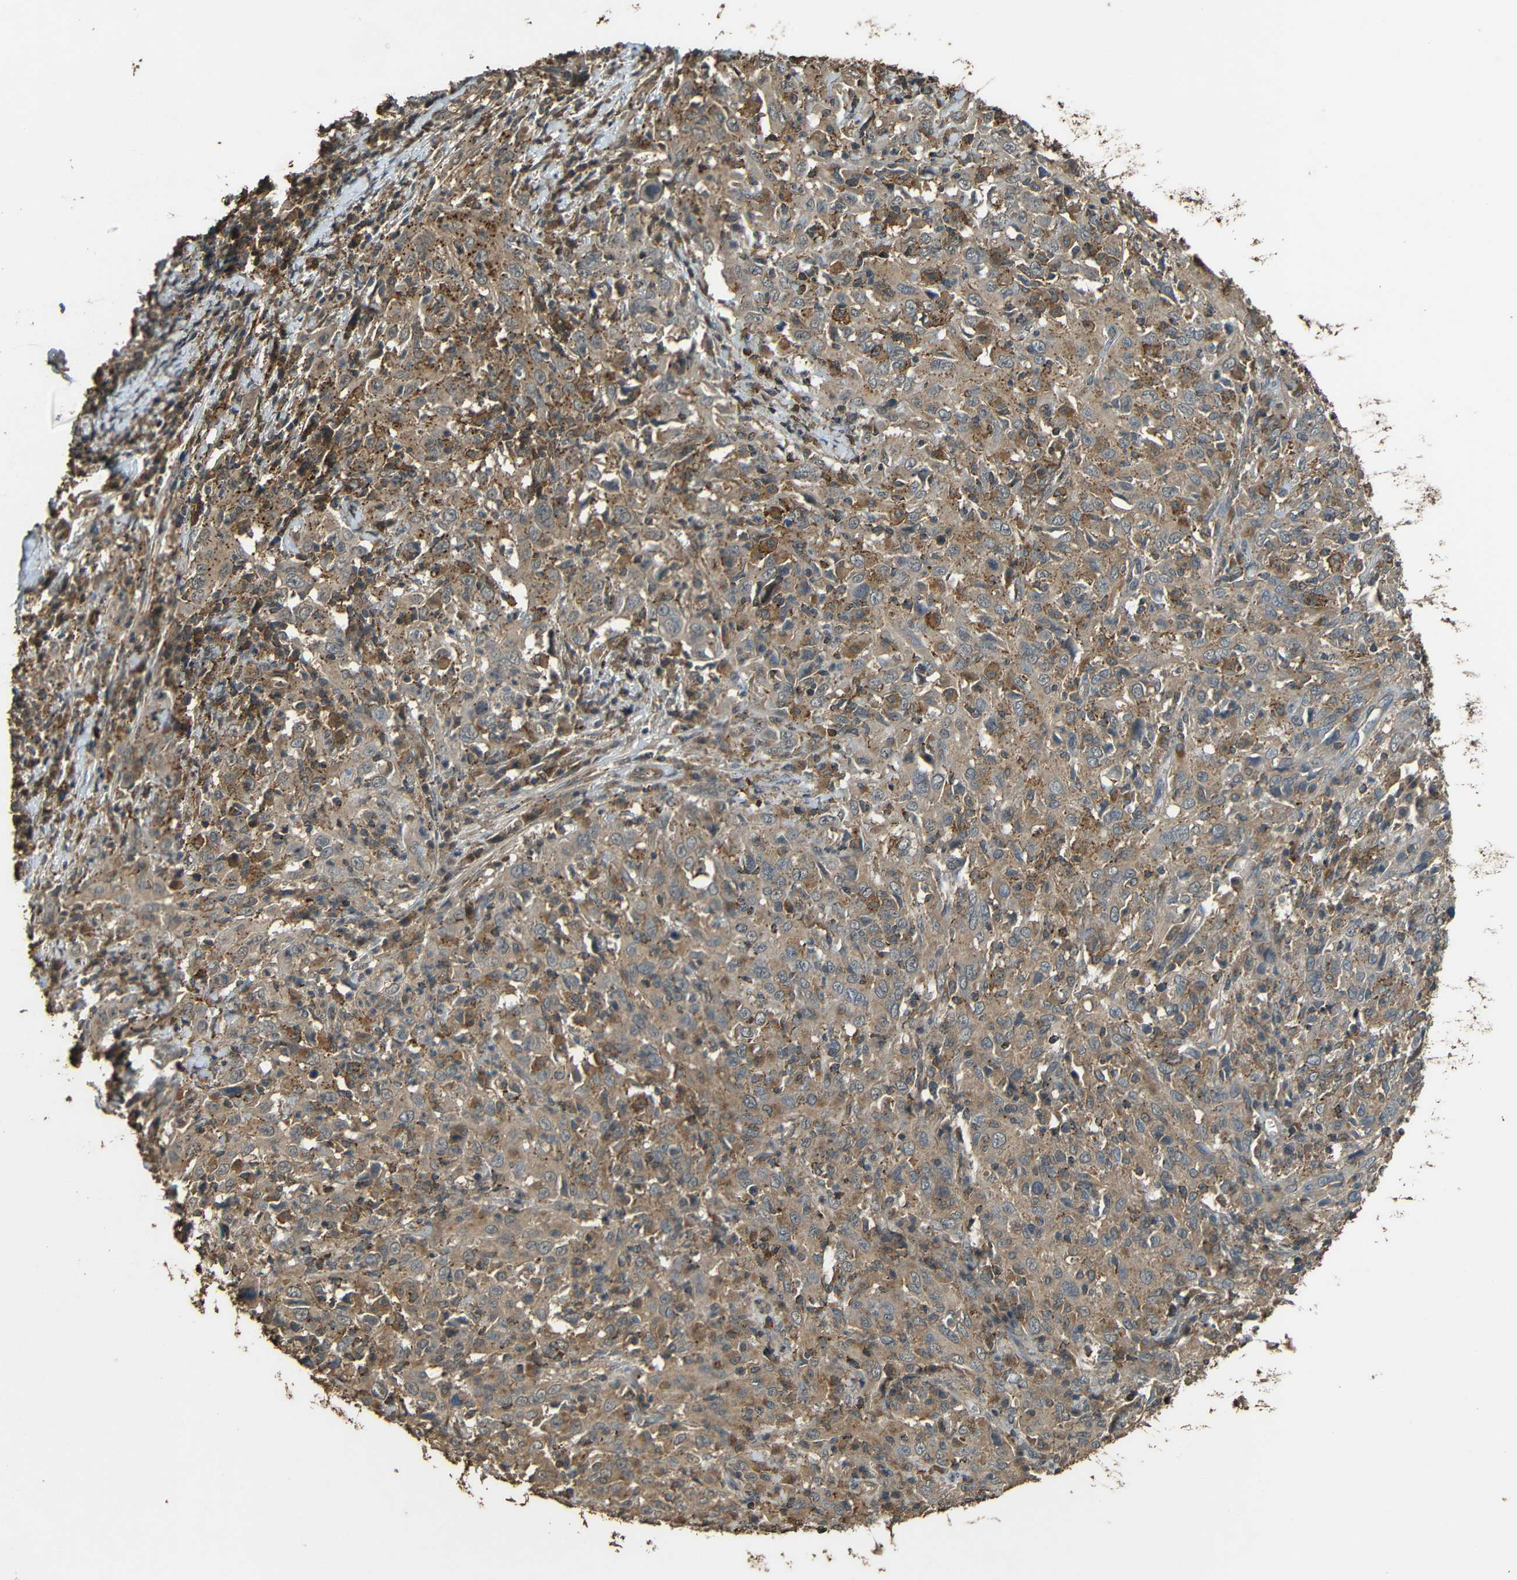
{"staining": {"intensity": "moderate", "quantity": ">75%", "location": "cytoplasmic/membranous"}, "tissue": "cervical cancer", "cell_type": "Tumor cells", "image_type": "cancer", "snomed": [{"axis": "morphology", "description": "Squamous cell carcinoma, NOS"}, {"axis": "topography", "description": "Cervix"}], "caption": "Immunohistochemical staining of human cervical cancer (squamous cell carcinoma) reveals medium levels of moderate cytoplasmic/membranous staining in approximately >75% of tumor cells.", "gene": "PDE5A", "patient": {"sex": "female", "age": 46}}